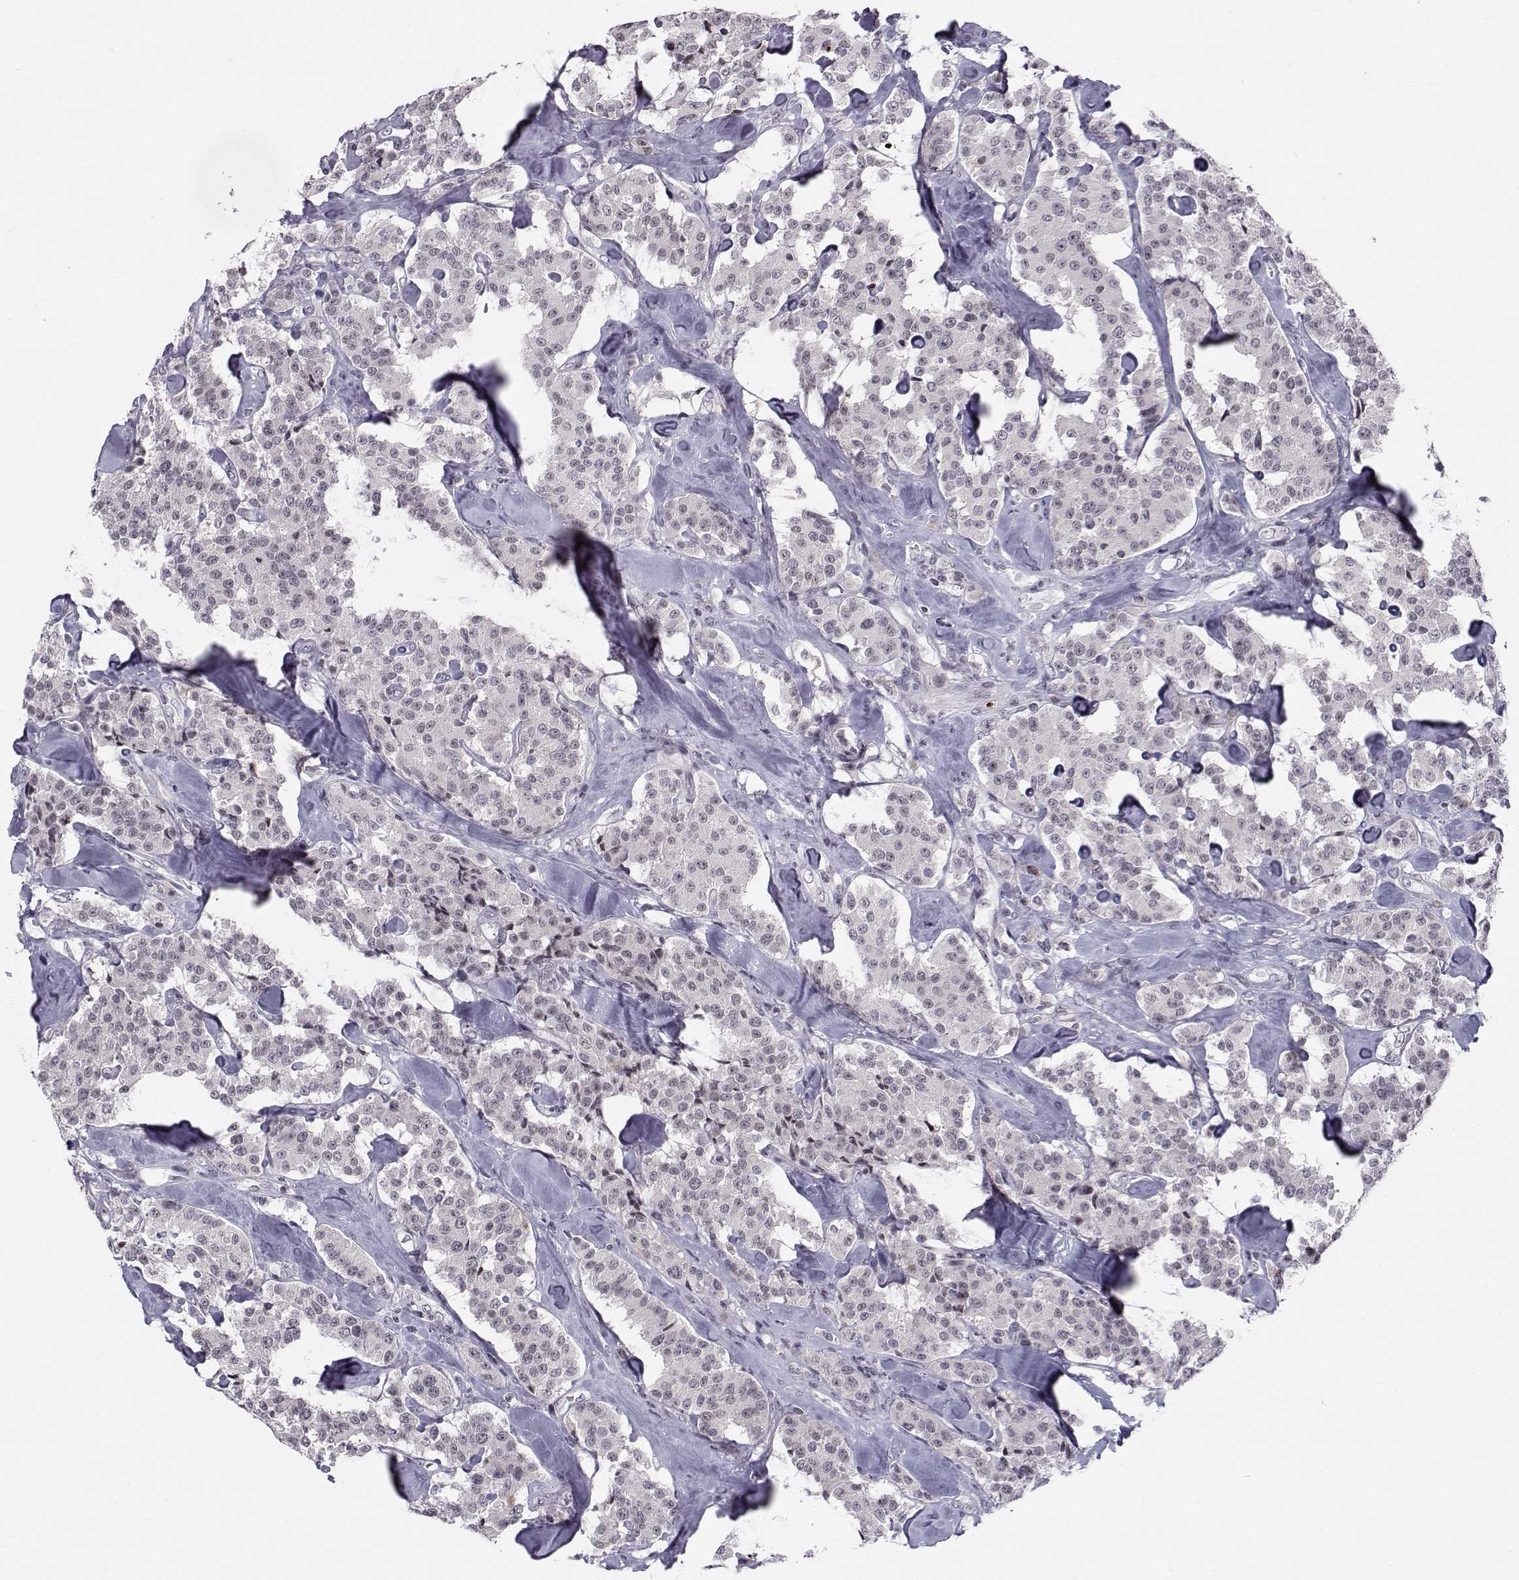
{"staining": {"intensity": "negative", "quantity": "none", "location": "none"}, "tissue": "carcinoid", "cell_type": "Tumor cells", "image_type": "cancer", "snomed": [{"axis": "morphology", "description": "Carcinoid, malignant, NOS"}, {"axis": "topography", "description": "Pancreas"}], "caption": "A histopathology image of carcinoid stained for a protein demonstrates no brown staining in tumor cells. Brightfield microscopy of immunohistochemistry (IHC) stained with DAB (3,3'-diaminobenzidine) (brown) and hematoxylin (blue), captured at high magnification.", "gene": "MARCHF4", "patient": {"sex": "male", "age": 41}}